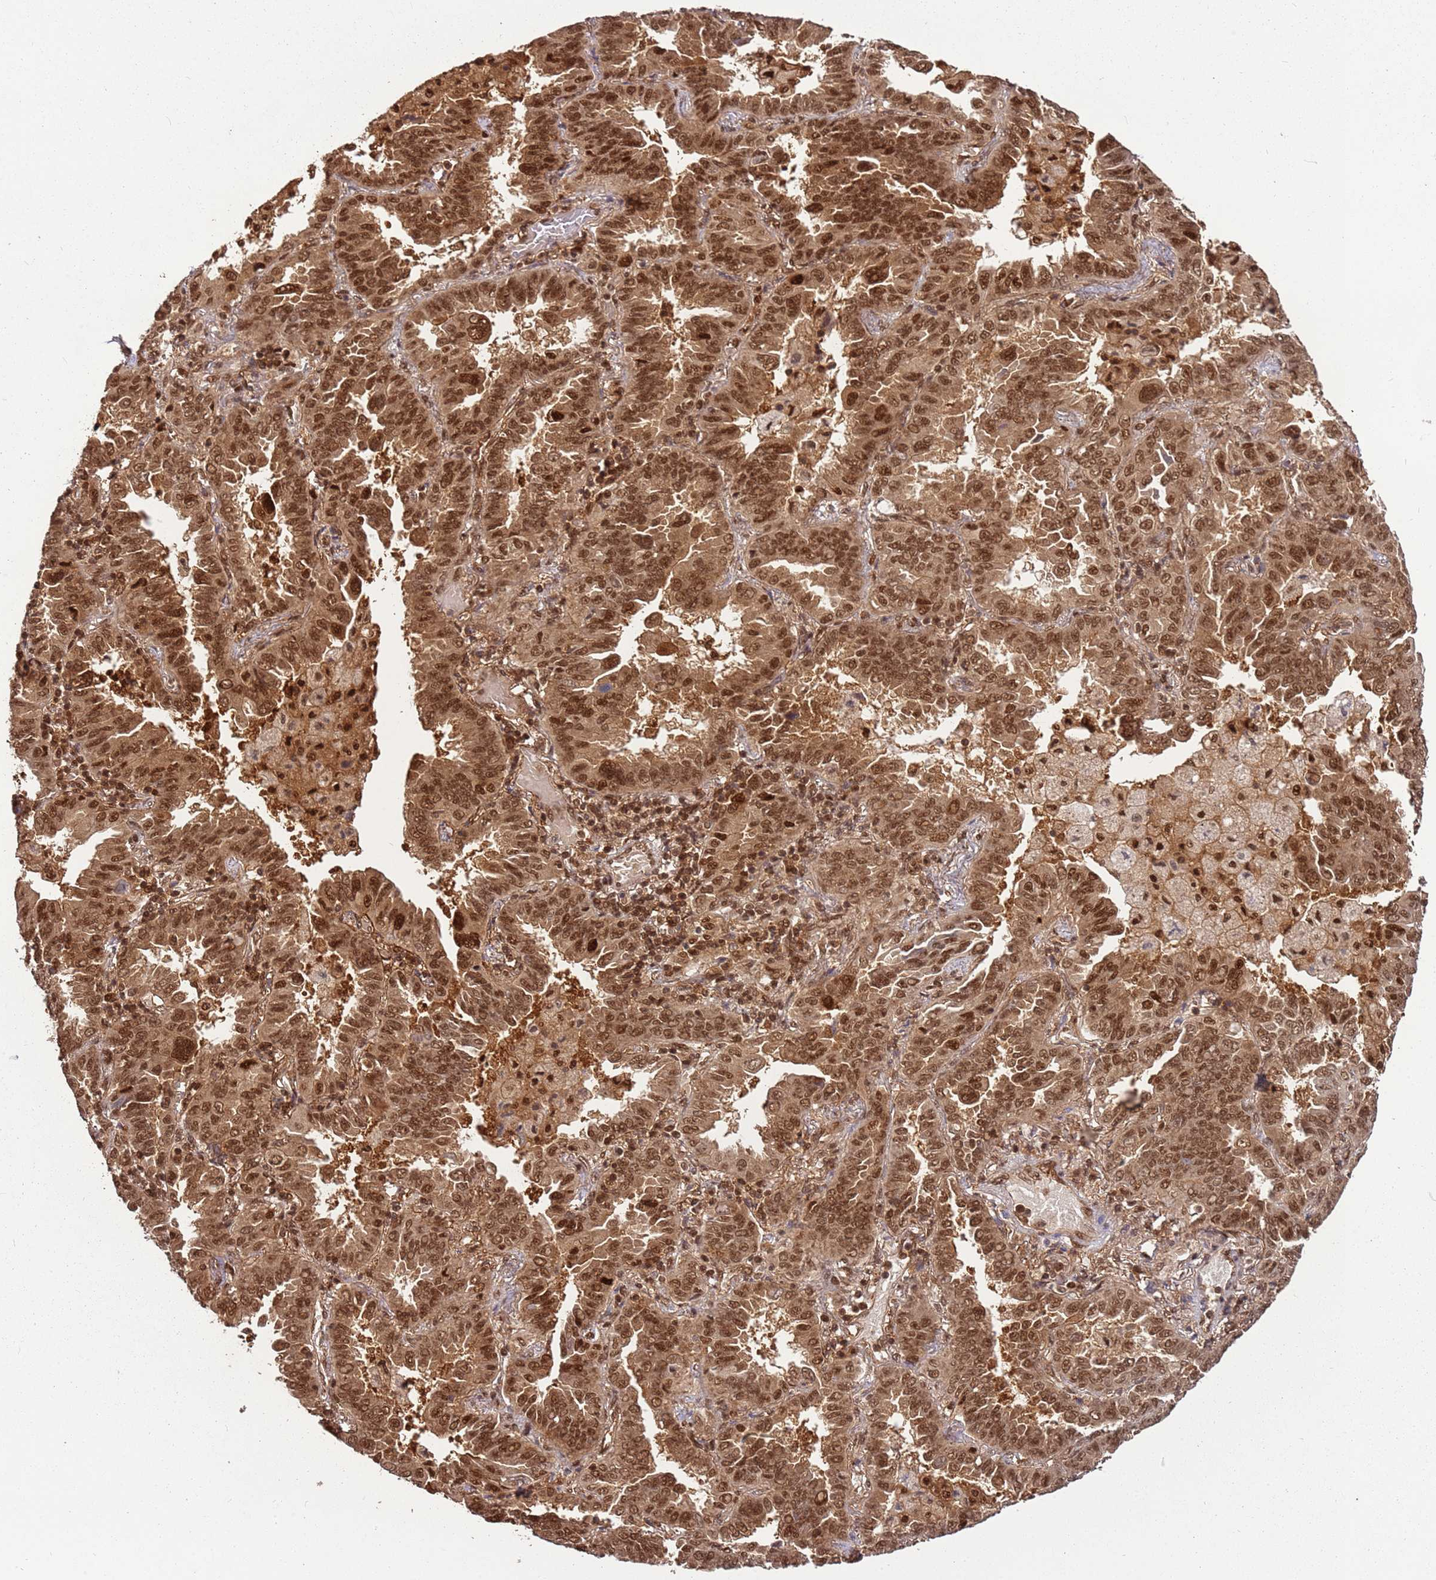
{"staining": {"intensity": "strong", "quantity": ">75%", "location": "cytoplasmic/membranous,nuclear"}, "tissue": "lung cancer", "cell_type": "Tumor cells", "image_type": "cancer", "snomed": [{"axis": "morphology", "description": "Adenocarcinoma, NOS"}, {"axis": "topography", "description": "Lung"}], "caption": "Strong cytoplasmic/membranous and nuclear expression for a protein is seen in about >75% of tumor cells of lung adenocarcinoma using immunohistochemistry.", "gene": "PGLS", "patient": {"sex": "male", "age": 64}}